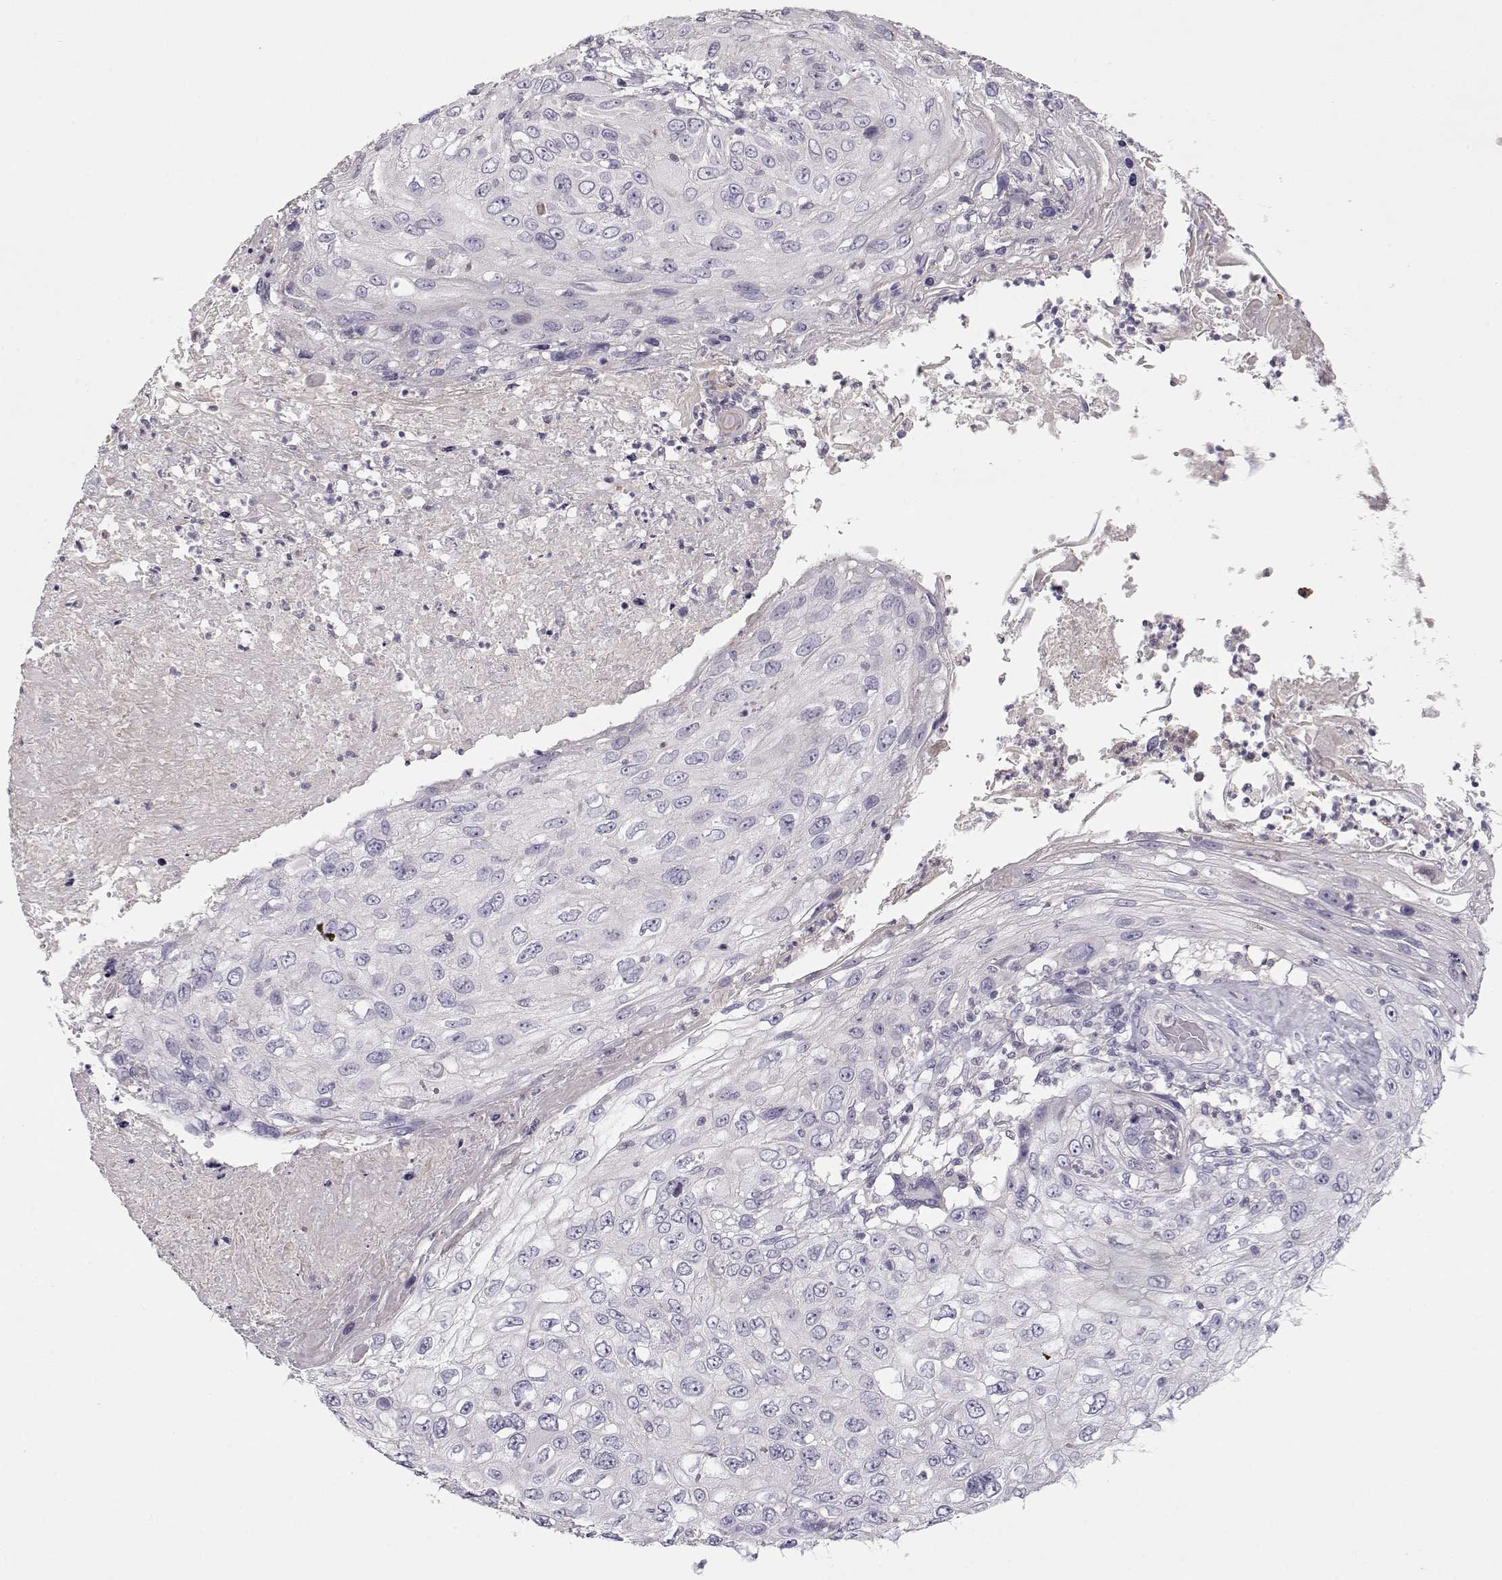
{"staining": {"intensity": "negative", "quantity": "none", "location": "none"}, "tissue": "skin cancer", "cell_type": "Tumor cells", "image_type": "cancer", "snomed": [{"axis": "morphology", "description": "Squamous cell carcinoma, NOS"}, {"axis": "topography", "description": "Skin"}], "caption": "Tumor cells show no significant expression in skin cancer (squamous cell carcinoma). (DAB immunohistochemistry visualized using brightfield microscopy, high magnification).", "gene": "GRK1", "patient": {"sex": "male", "age": 92}}